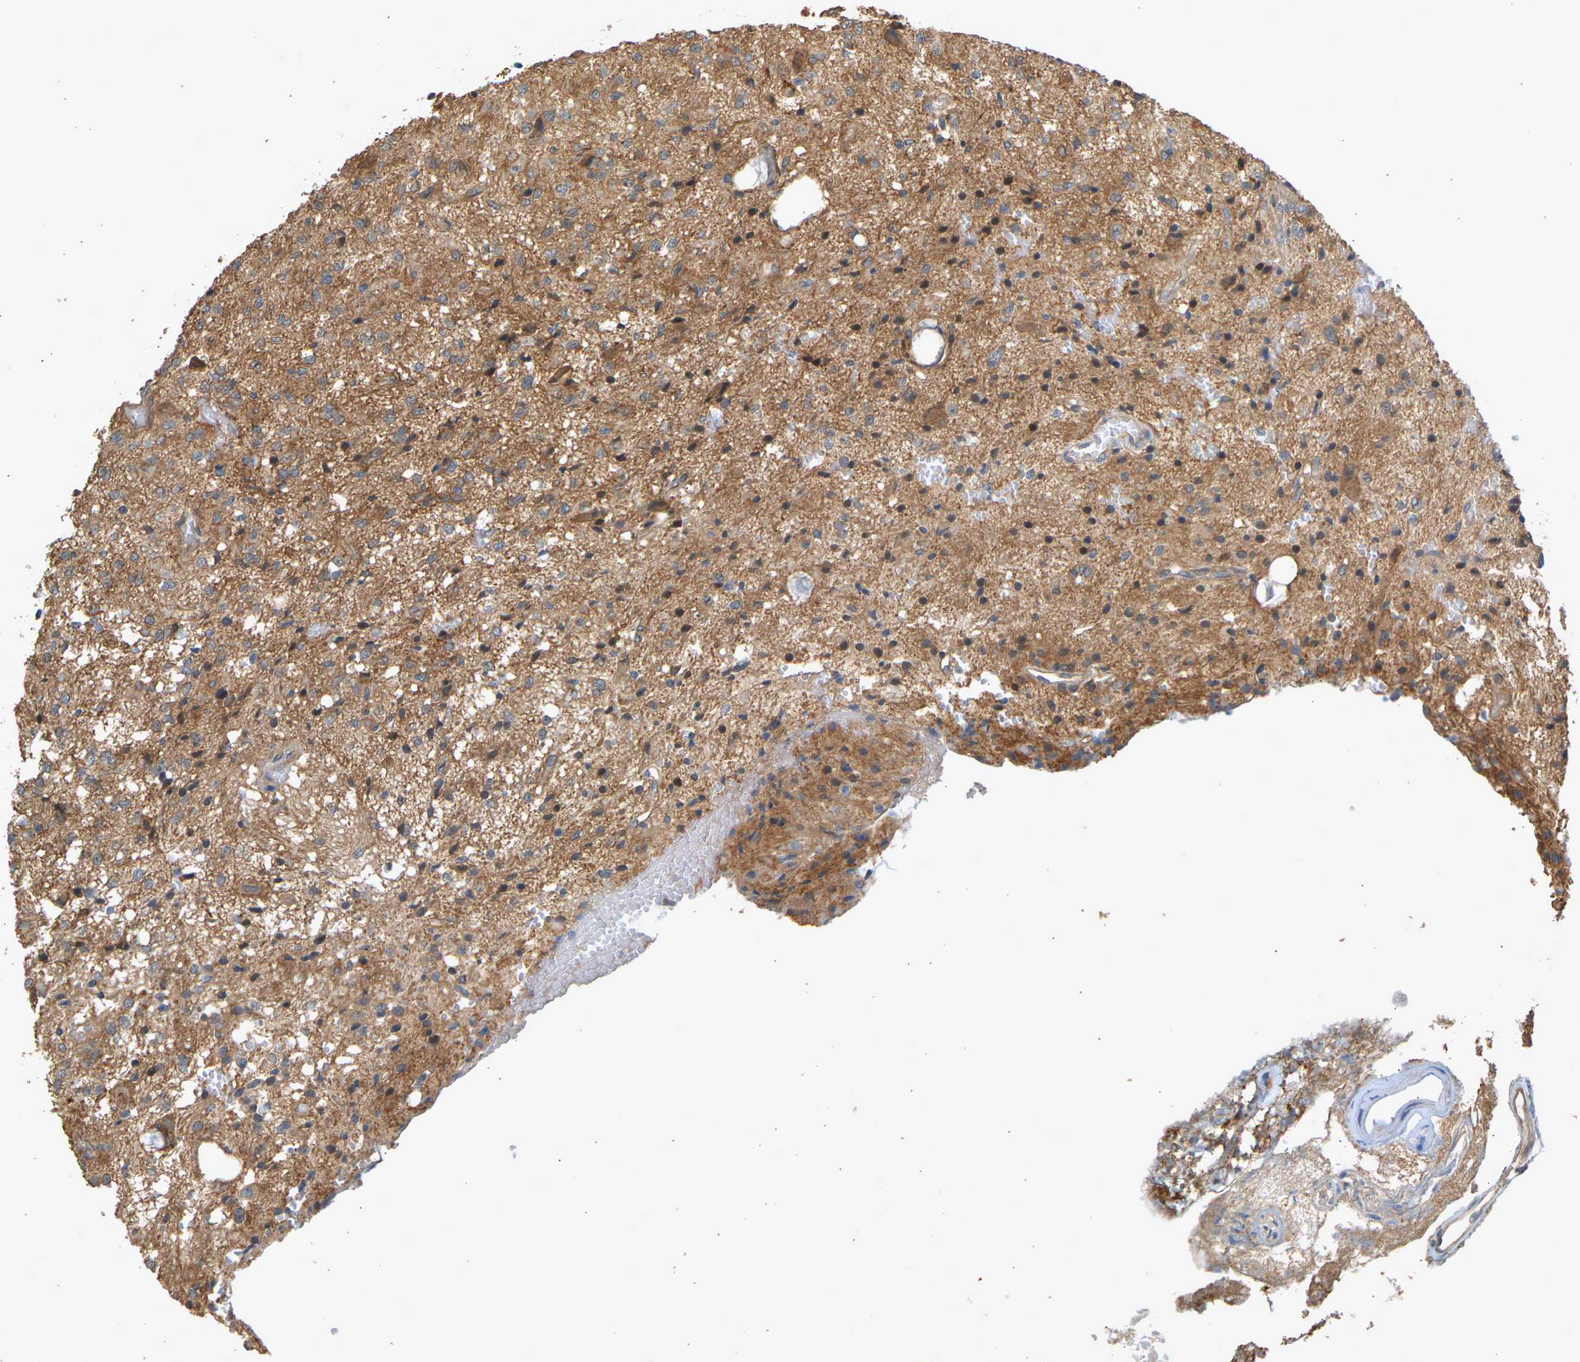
{"staining": {"intensity": "moderate", "quantity": ">75%", "location": "cytoplasmic/membranous"}, "tissue": "glioma", "cell_type": "Tumor cells", "image_type": "cancer", "snomed": [{"axis": "morphology", "description": "Glioma, malignant, High grade"}, {"axis": "topography", "description": "Brain"}], "caption": "This is an image of immunohistochemistry staining of high-grade glioma (malignant), which shows moderate expression in the cytoplasmic/membranous of tumor cells.", "gene": "RGL1", "patient": {"sex": "female", "age": 59}}